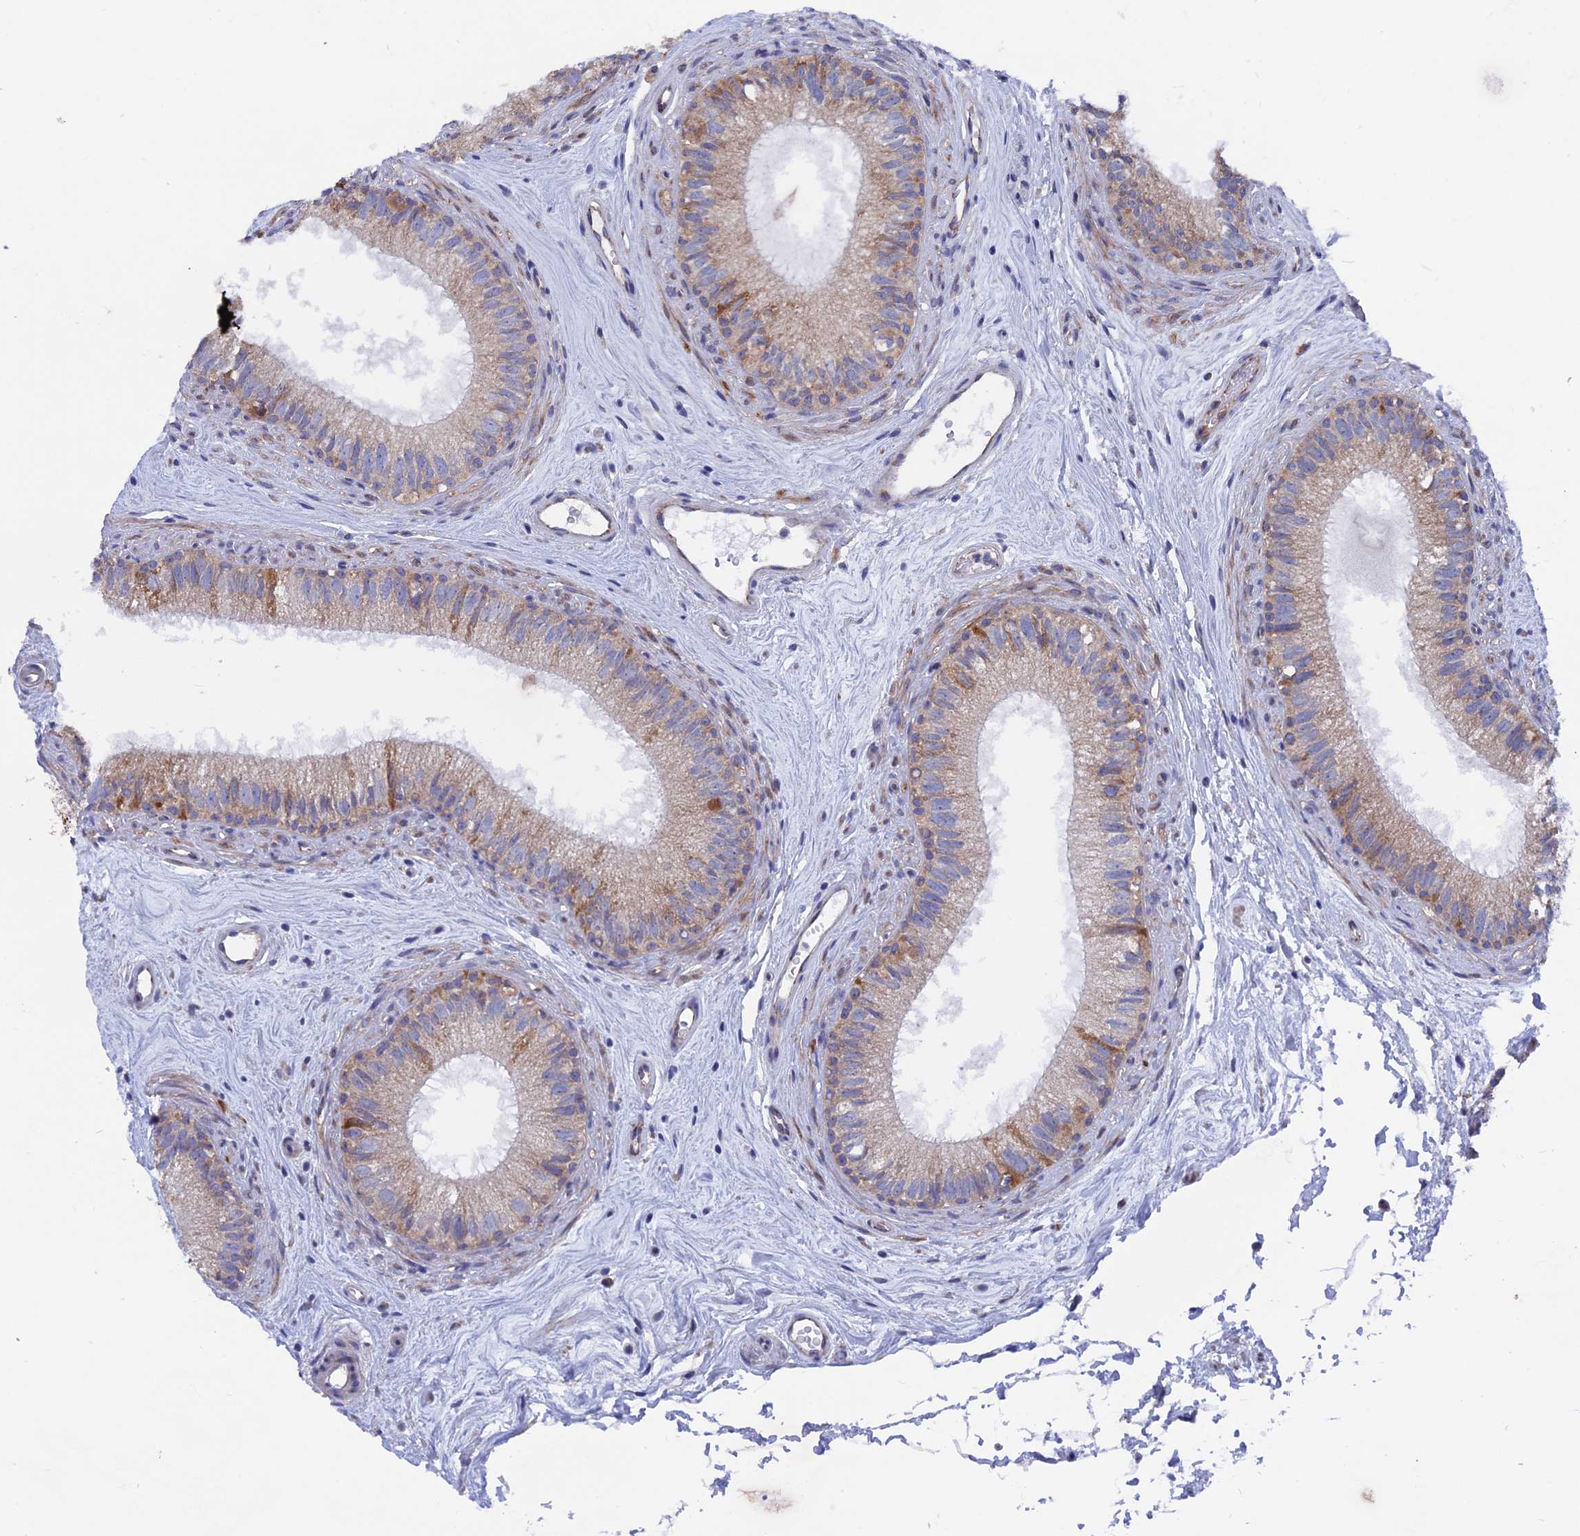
{"staining": {"intensity": "moderate", "quantity": "<25%", "location": "cytoplasmic/membranous"}, "tissue": "epididymis", "cell_type": "Glandular cells", "image_type": "normal", "snomed": [{"axis": "morphology", "description": "Normal tissue, NOS"}, {"axis": "topography", "description": "Epididymis"}], "caption": "Human epididymis stained for a protein (brown) displays moderate cytoplasmic/membranous positive positivity in approximately <25% of glandular cells.", "gene": "AK4P3", "patient": {"sex": "male", "age": 71}}